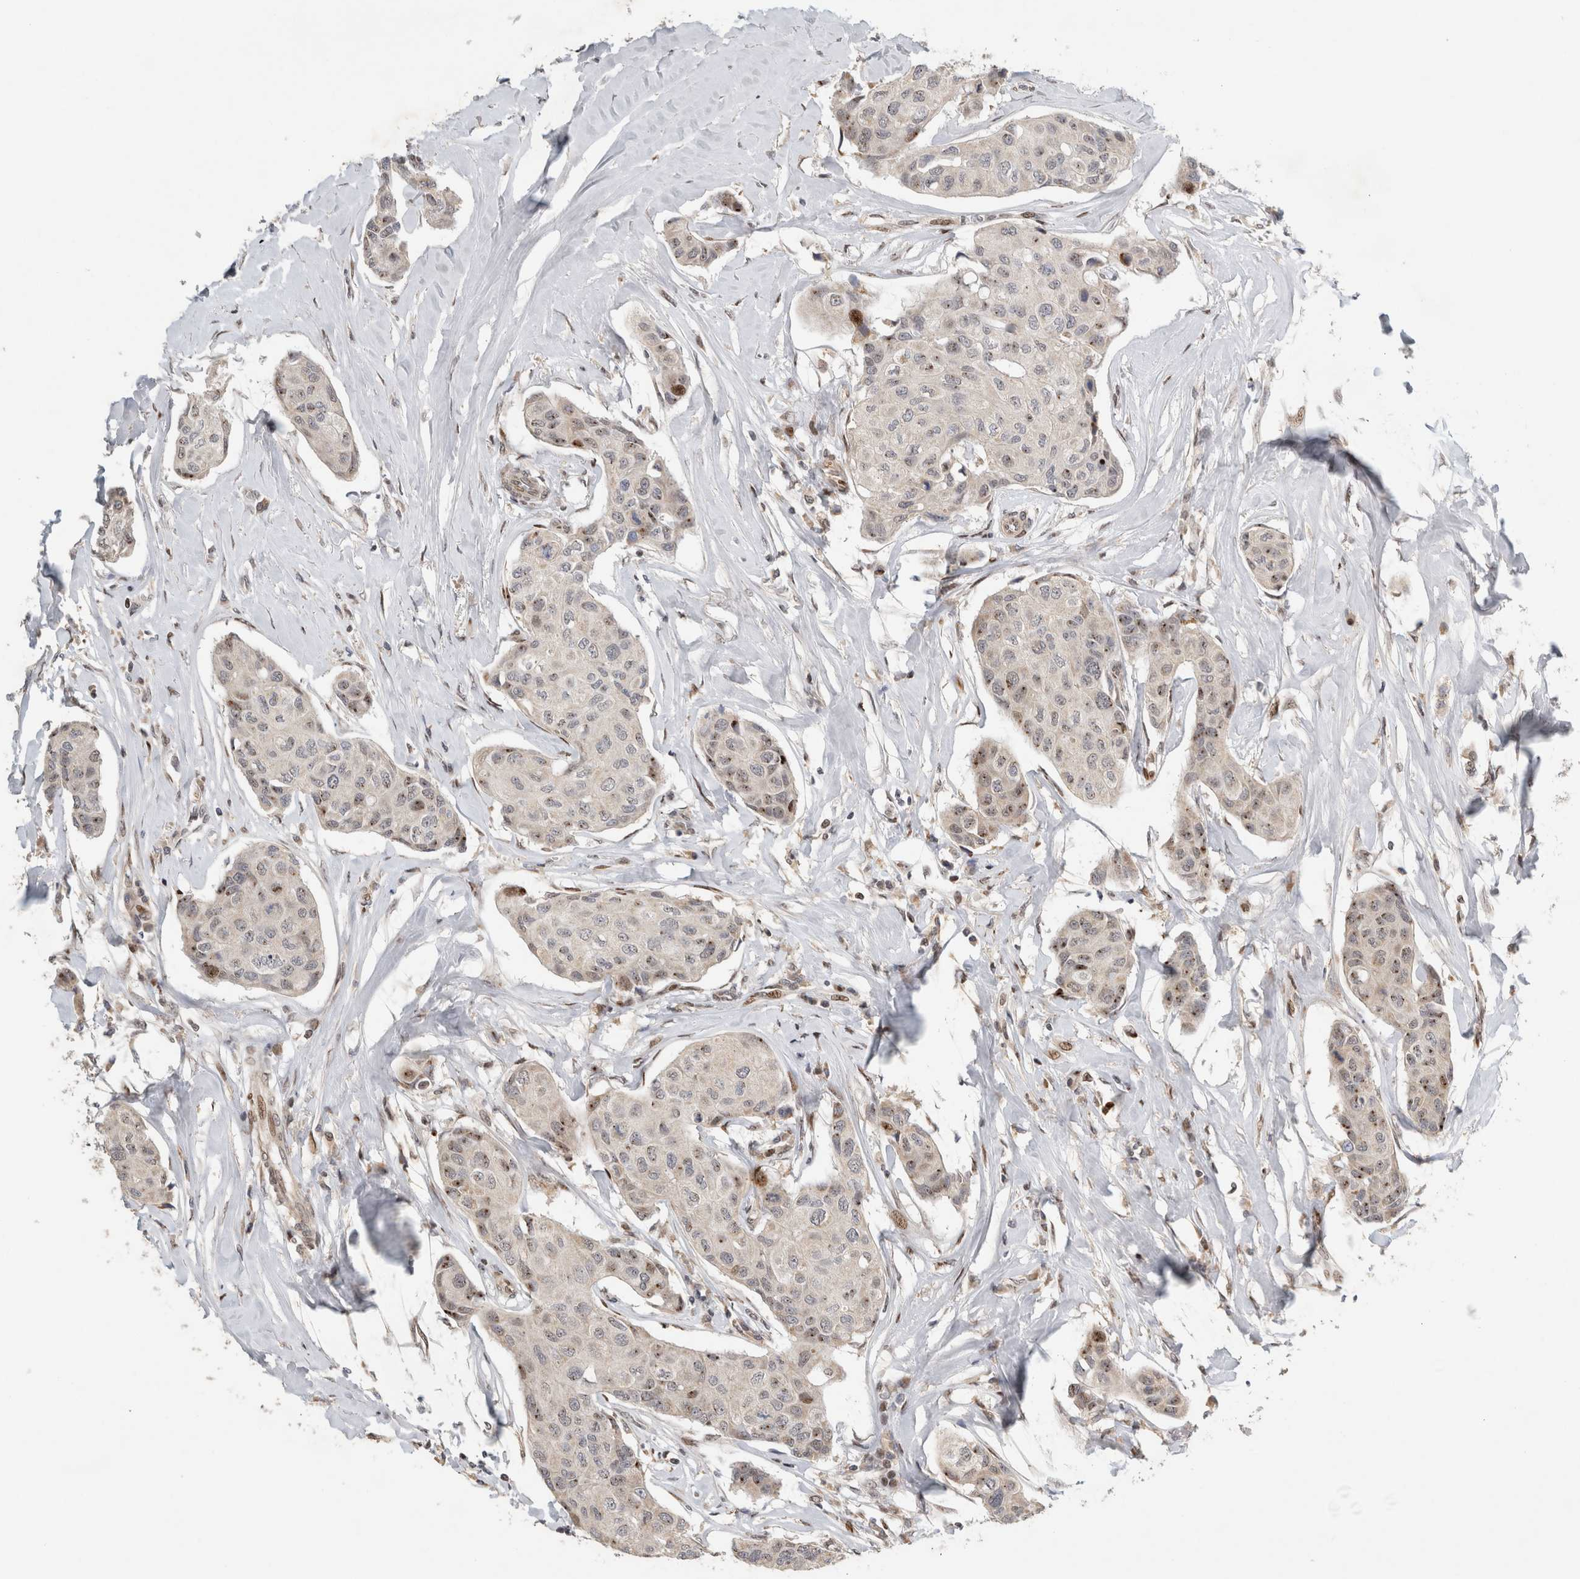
{"staining": {"intensity": "weak", "quantity": "<25%", "location": "nuclear"}, "tissue": "breast cancer", "cell_type": "Tumor cells", "image_type": "cancer", "snomed": [{"axis": "morphology", "description": "Duct carcinoma"}, {"axis": "topography", "description": "Breast"}], "caption": "Breast cancer (invasive ductal carcinoma) was stained to show a protein in brown. There is no significant staining in tumor cells. The staining was performed using DAB (3,3'-diaminobenzidine) to visualize the protein expression in brown, while the nuclei were stained in blue with hematoxylin (Magnification: 20x).", "gene": "C8orf58", "patient": {"sex": "female", "age": 80}}